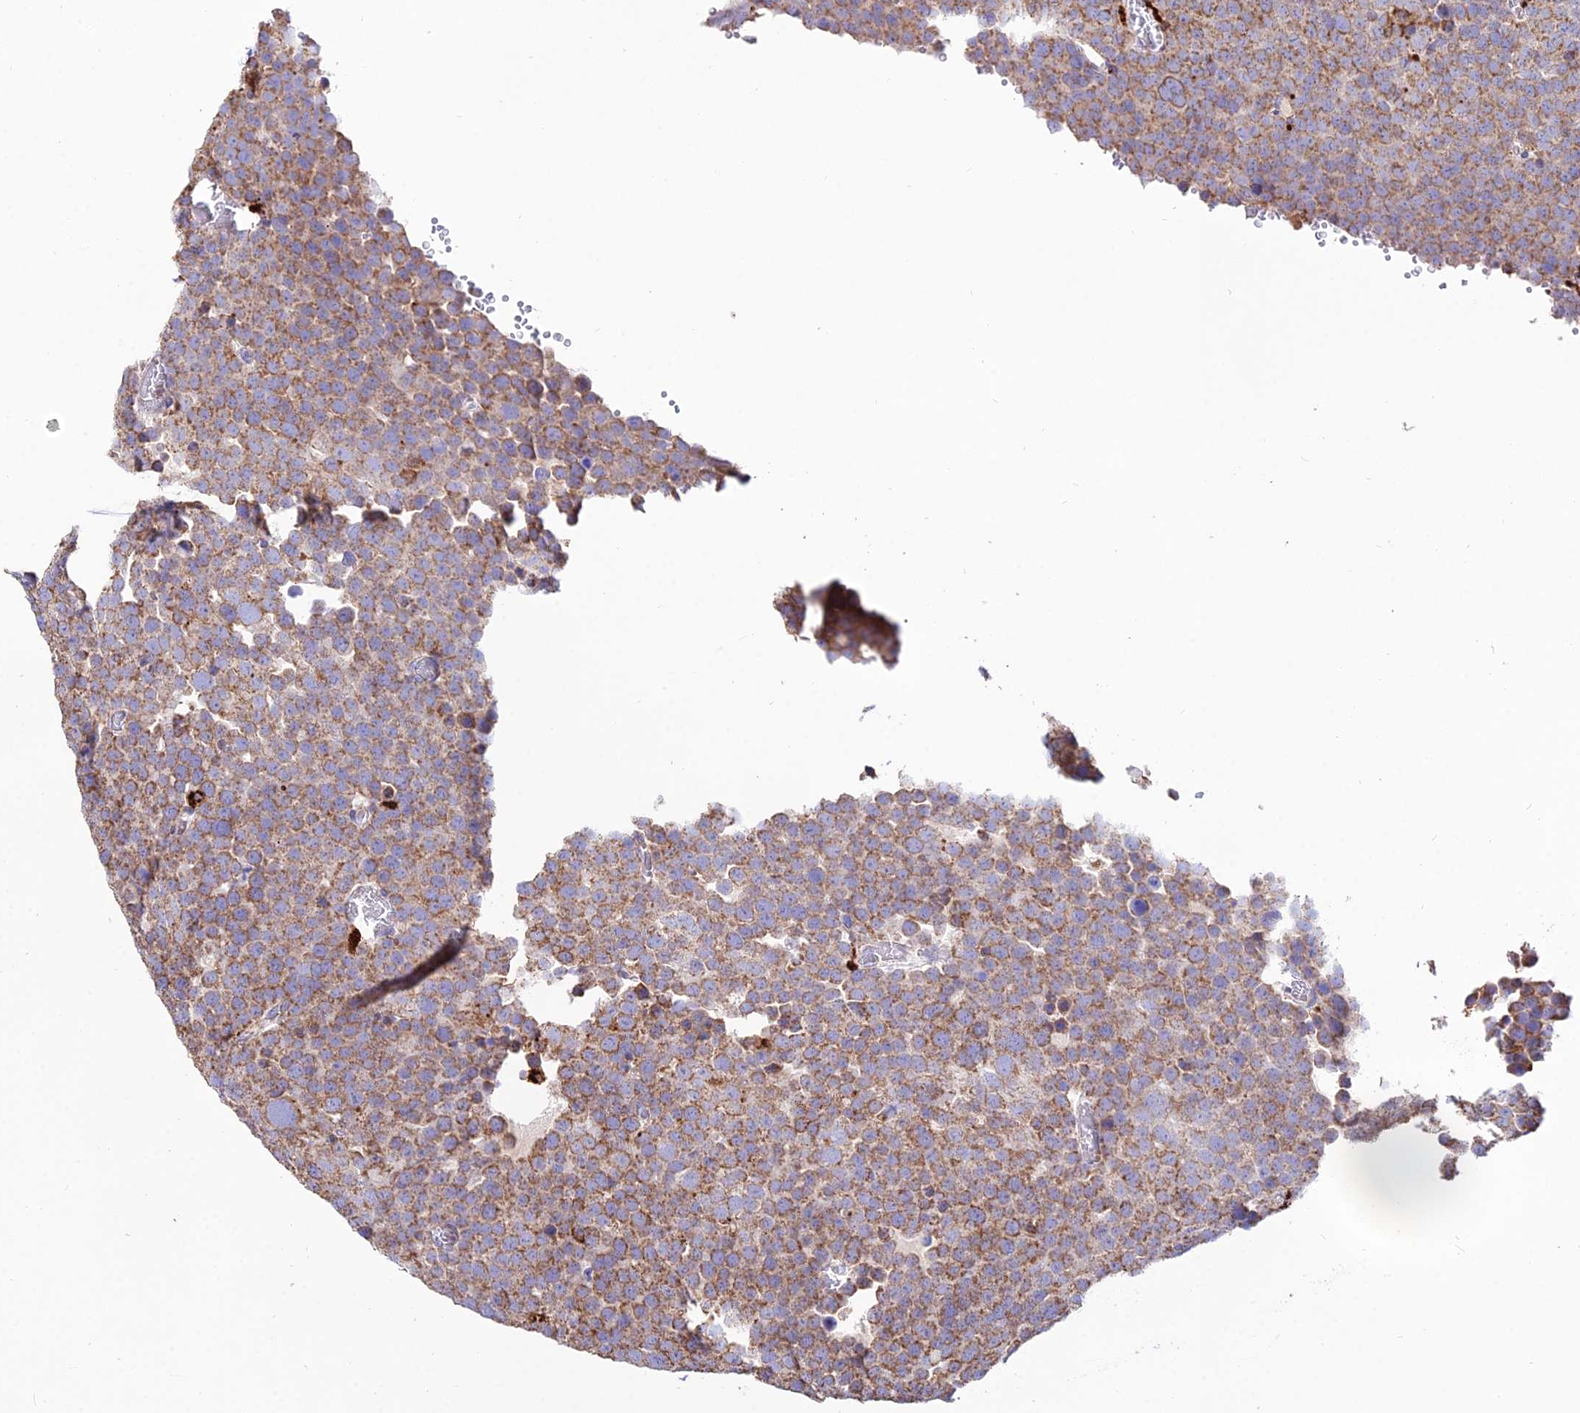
{"staining": {"intensity": "moderate", "quantity": ">75%", "location": "cytoplasmic/membranous"}, "tissue": "testis cancer", "cell_type": "Tumor cells", "image_type": "cancer", "snomed": [{"axis": "morphology", "description": "Seminoma, NOS"}, {"axis": "topography", "description": "Testis"}], "caption": "The micrograph reveals a brown stain indicating the presence of a protein in the cytoplasmic/membranous of tumor cells in testis cancer (seminoma).", "gene": "PNLIPRP3", "patient": {"sex": "male", "age": 71}}